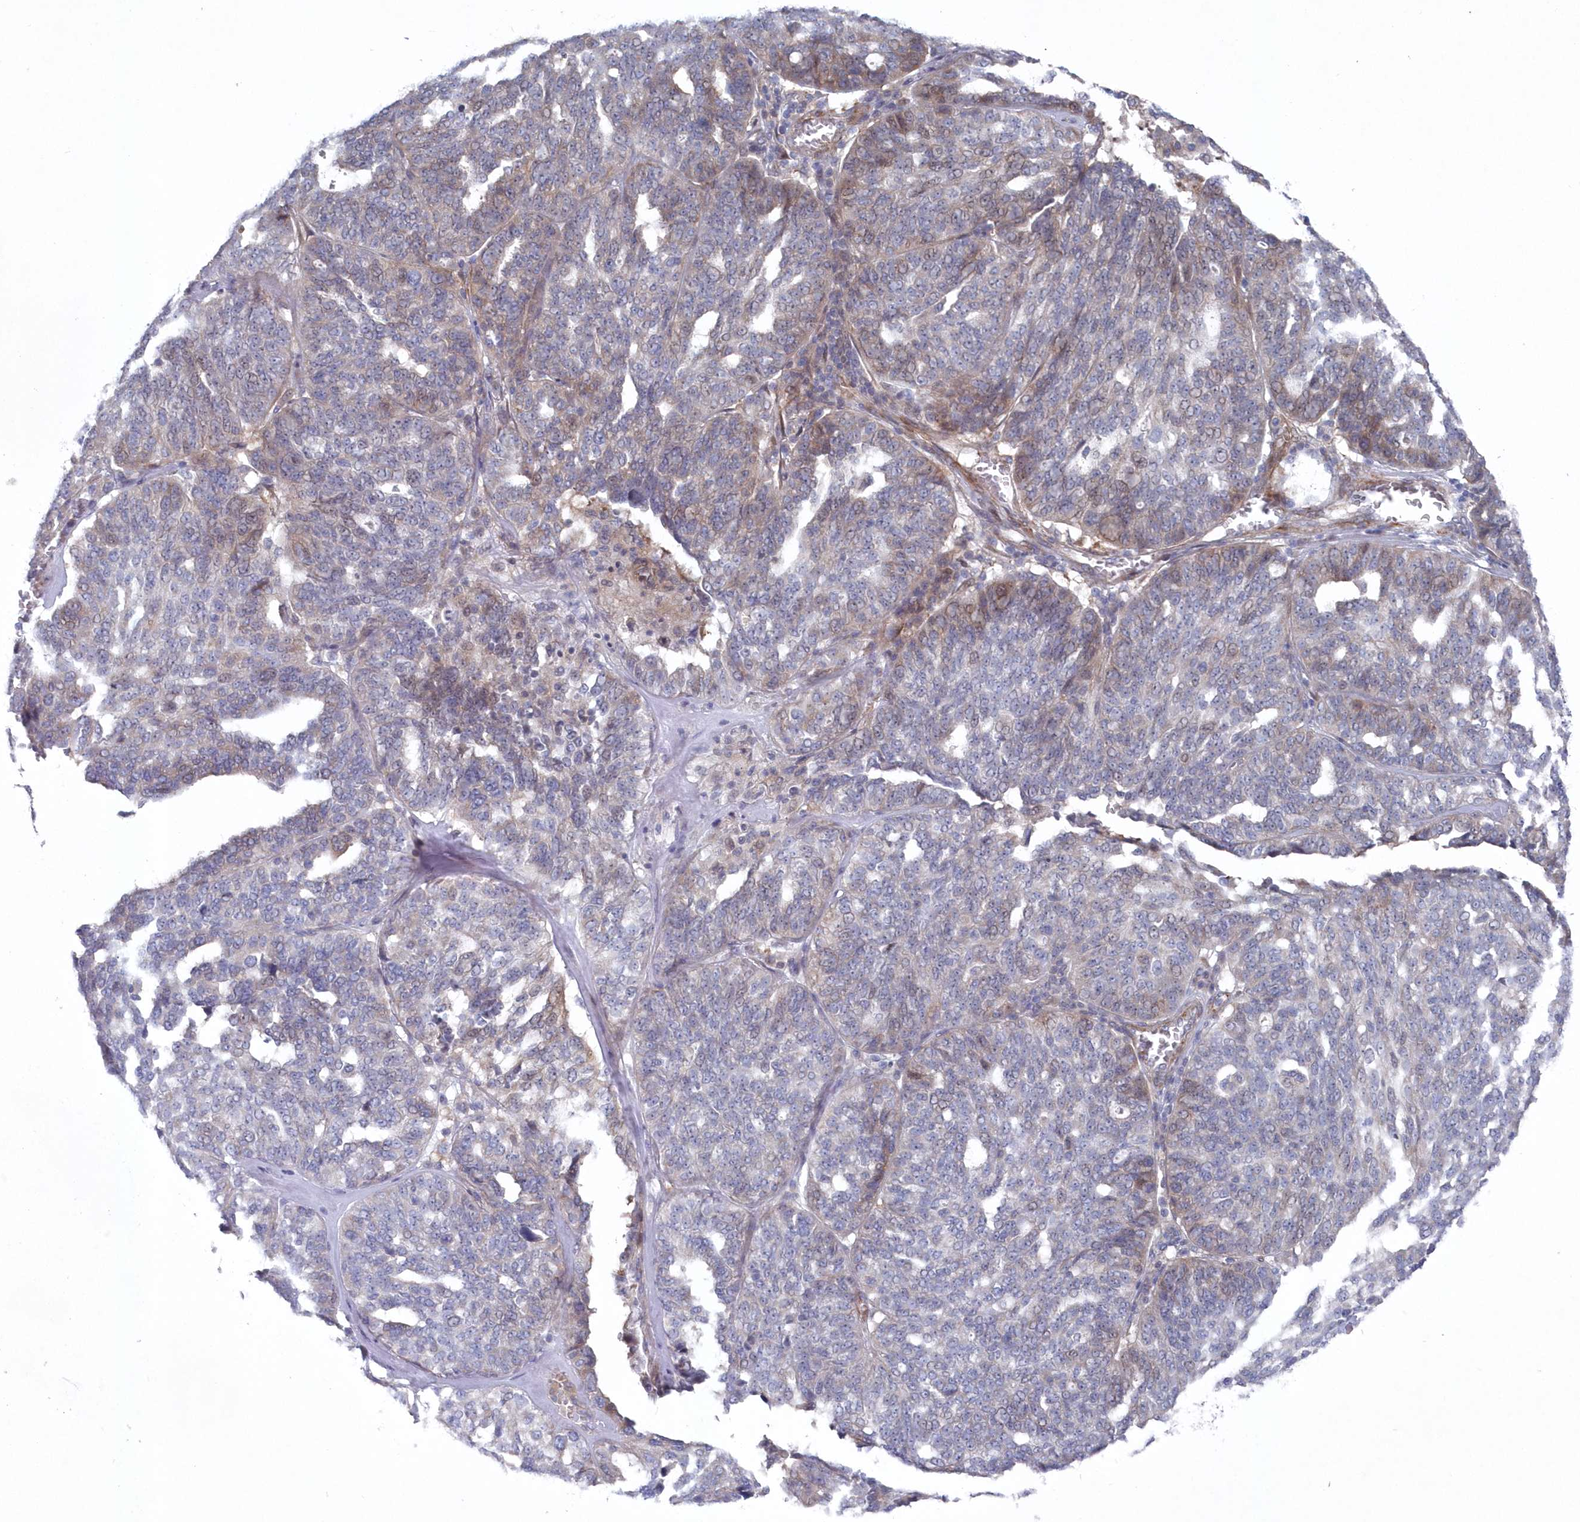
{"staining": {"intensity": "moderate", "quantity": "<25%", "location": "cytoplasmic/membranous"}, "tissue": "ovarian cancer", "cell_type": "Tumor cells", "image_type": "cancer", "snomed": [{"axis": "morphology", "description": "Cystadenocarcinoma, serous, NOS"}, {"axis": "topography", "description": "Ovary"}], "caption": "Protein staining of ovarian serous cystadenocarcinoma tissue displays moderate cytoplasmic/membranous positivity in approximately <25% of tumor cells.", "gene": "KIAA1586", "patient": {"sex": "female", "age": 59}}